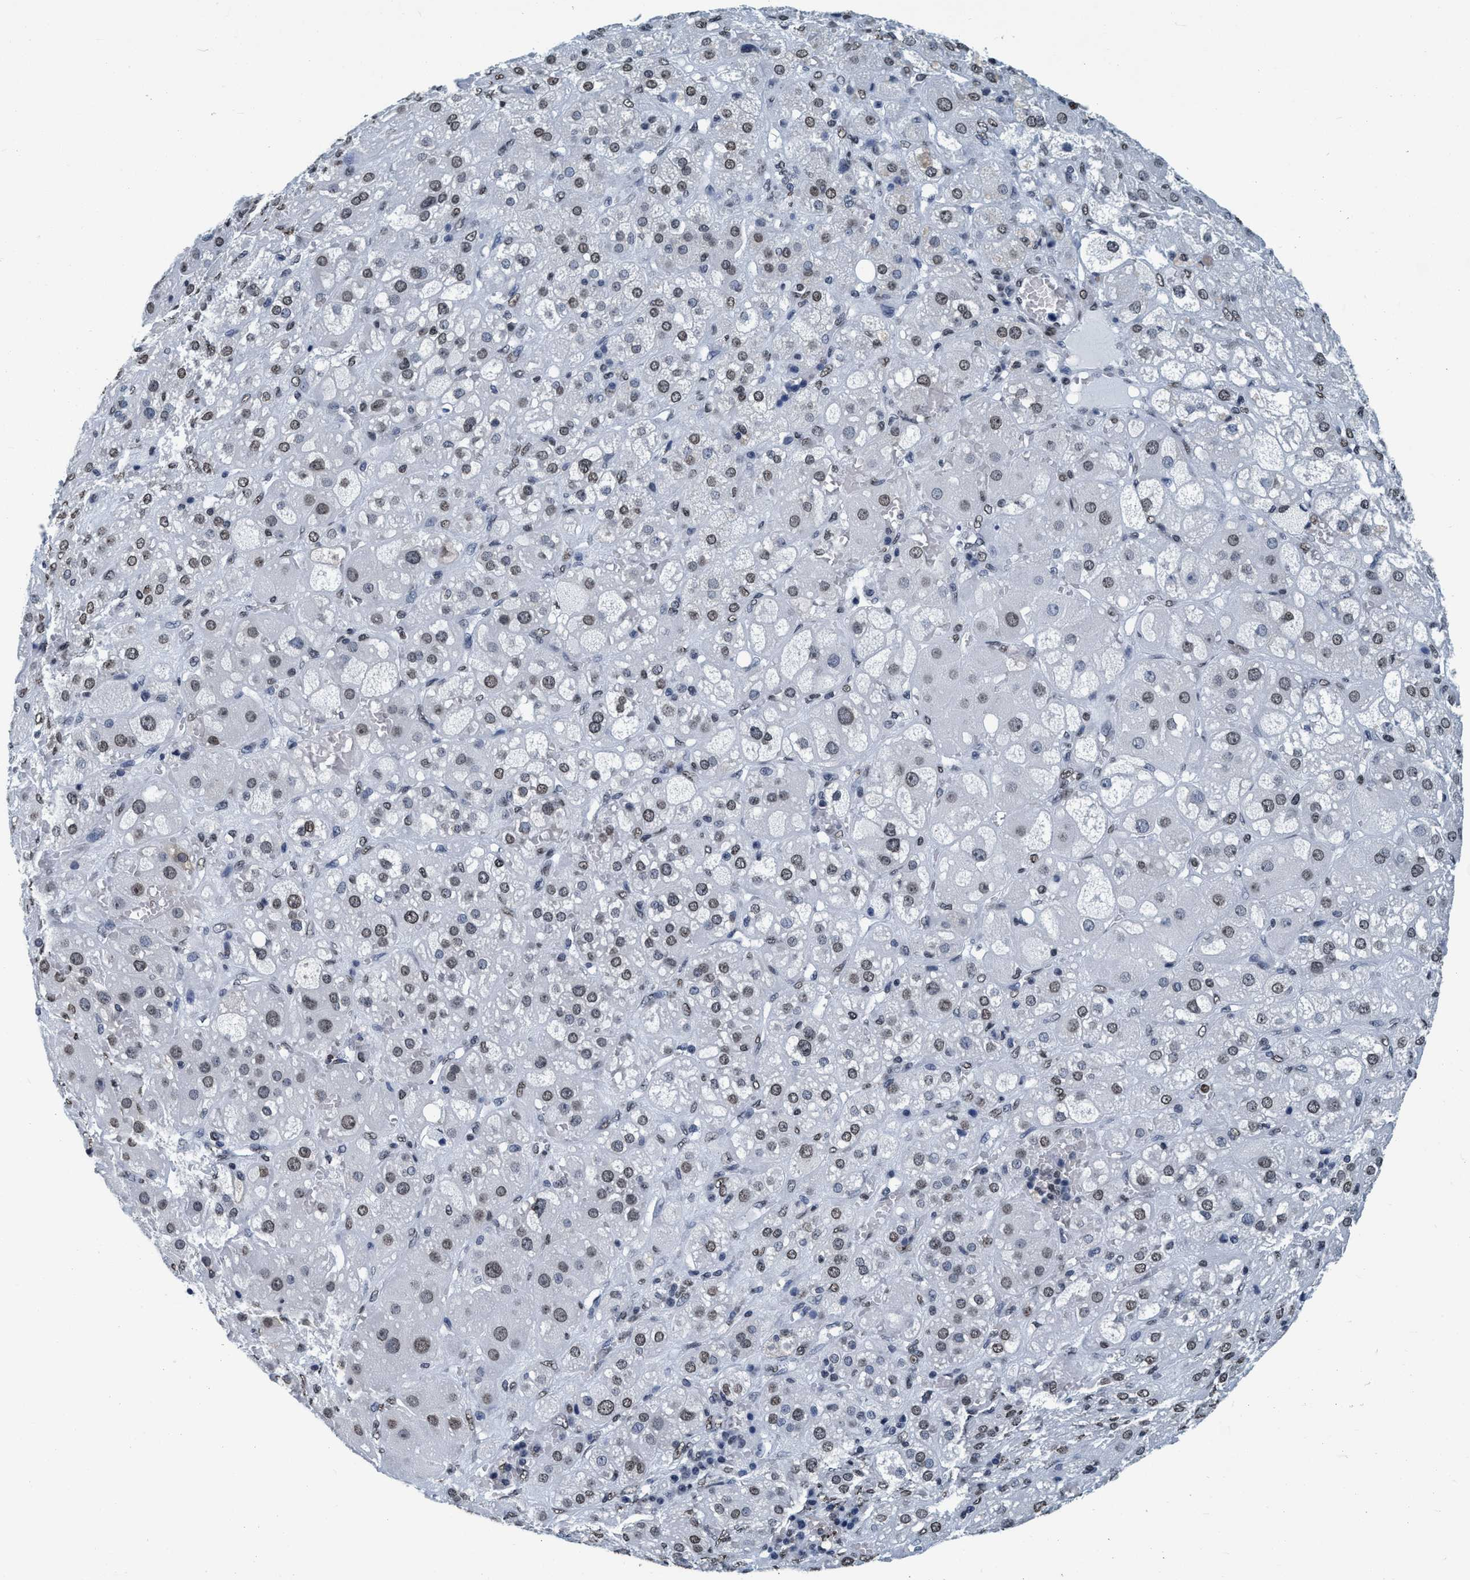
{"staining": {"intensity": "weak", "quantity": ">75%", "location": "nuclear"}, "tissue": "adrenal gland", "cell_type": "Glandular cells", "image_type": "normal", "snomed": [{"axis": "morphology", "description": "Normal tissue, NOS"}, {"axis": "topography", "description": "Adrenal gland"}], "caption": "This micrograph reveals immunohistochemistry (IHC) staining of unremarkable adrenal gland, with low weak nuclear expression in approximately >75% of glandular cells.", "gene": "CCNE2", "patient": {"sex": "female", "age": 47}}